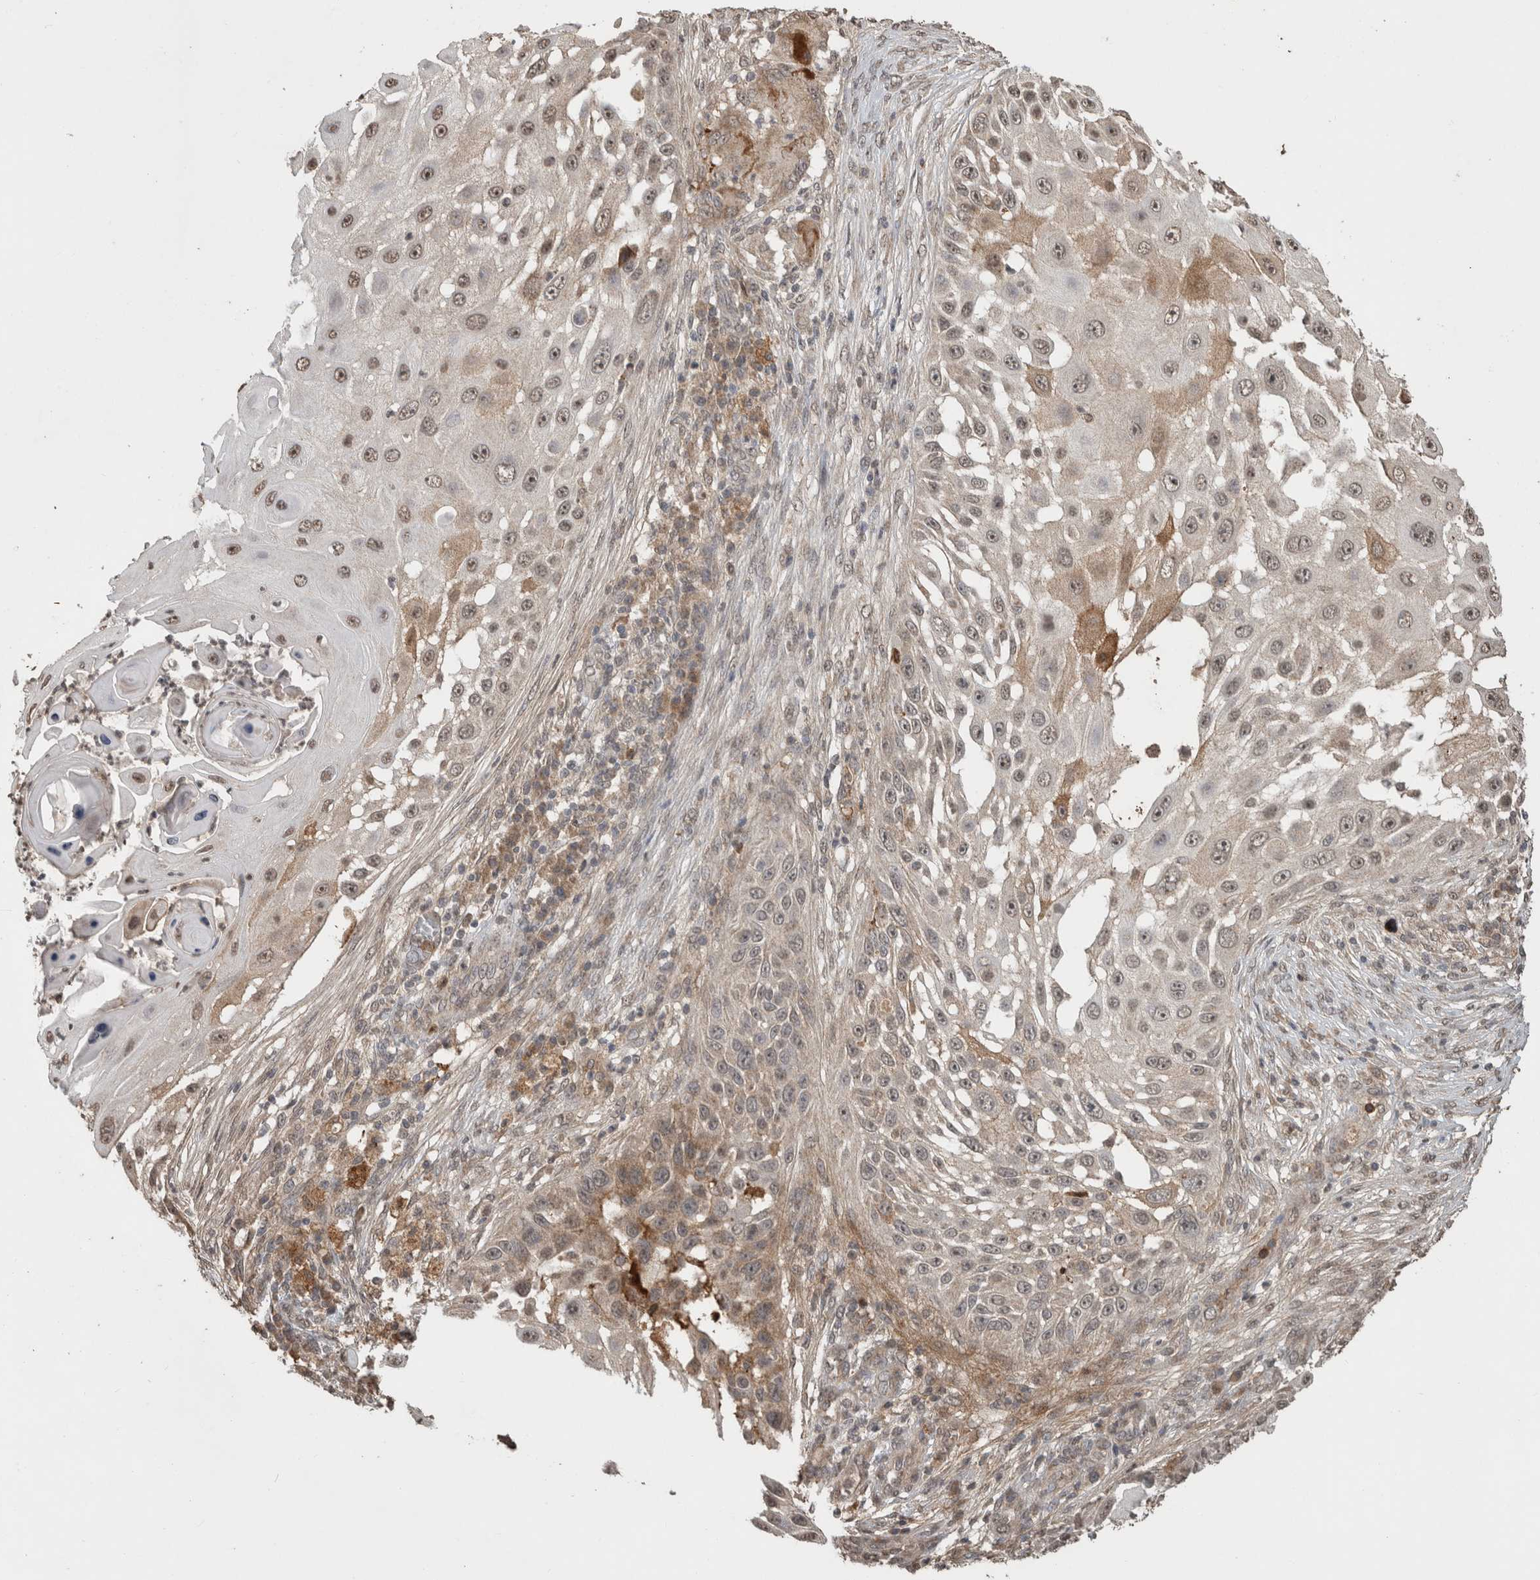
{"staining": {"intensity": "moderate", "quantity": "<25%", "location": "cytoplasmic/membranous,nuclear"}, "tissue": "skin cancer", "cell_type": "Tumor cells", "image_type": "cancer", "snomed": [{"axis": "morphology", "description": "Squamous cell carcinoma, NOS"}, {"axis": "topography", "description": "Skin"}], "caption": "Protein expression analysis of human skin squamous cell carcinoma reveals moderate cytoplasmic/membranous and nuclear expression in about <25% of tumor cells.", "gene": "FAM3A", "patient": {"sex": "female", "age": 44}}